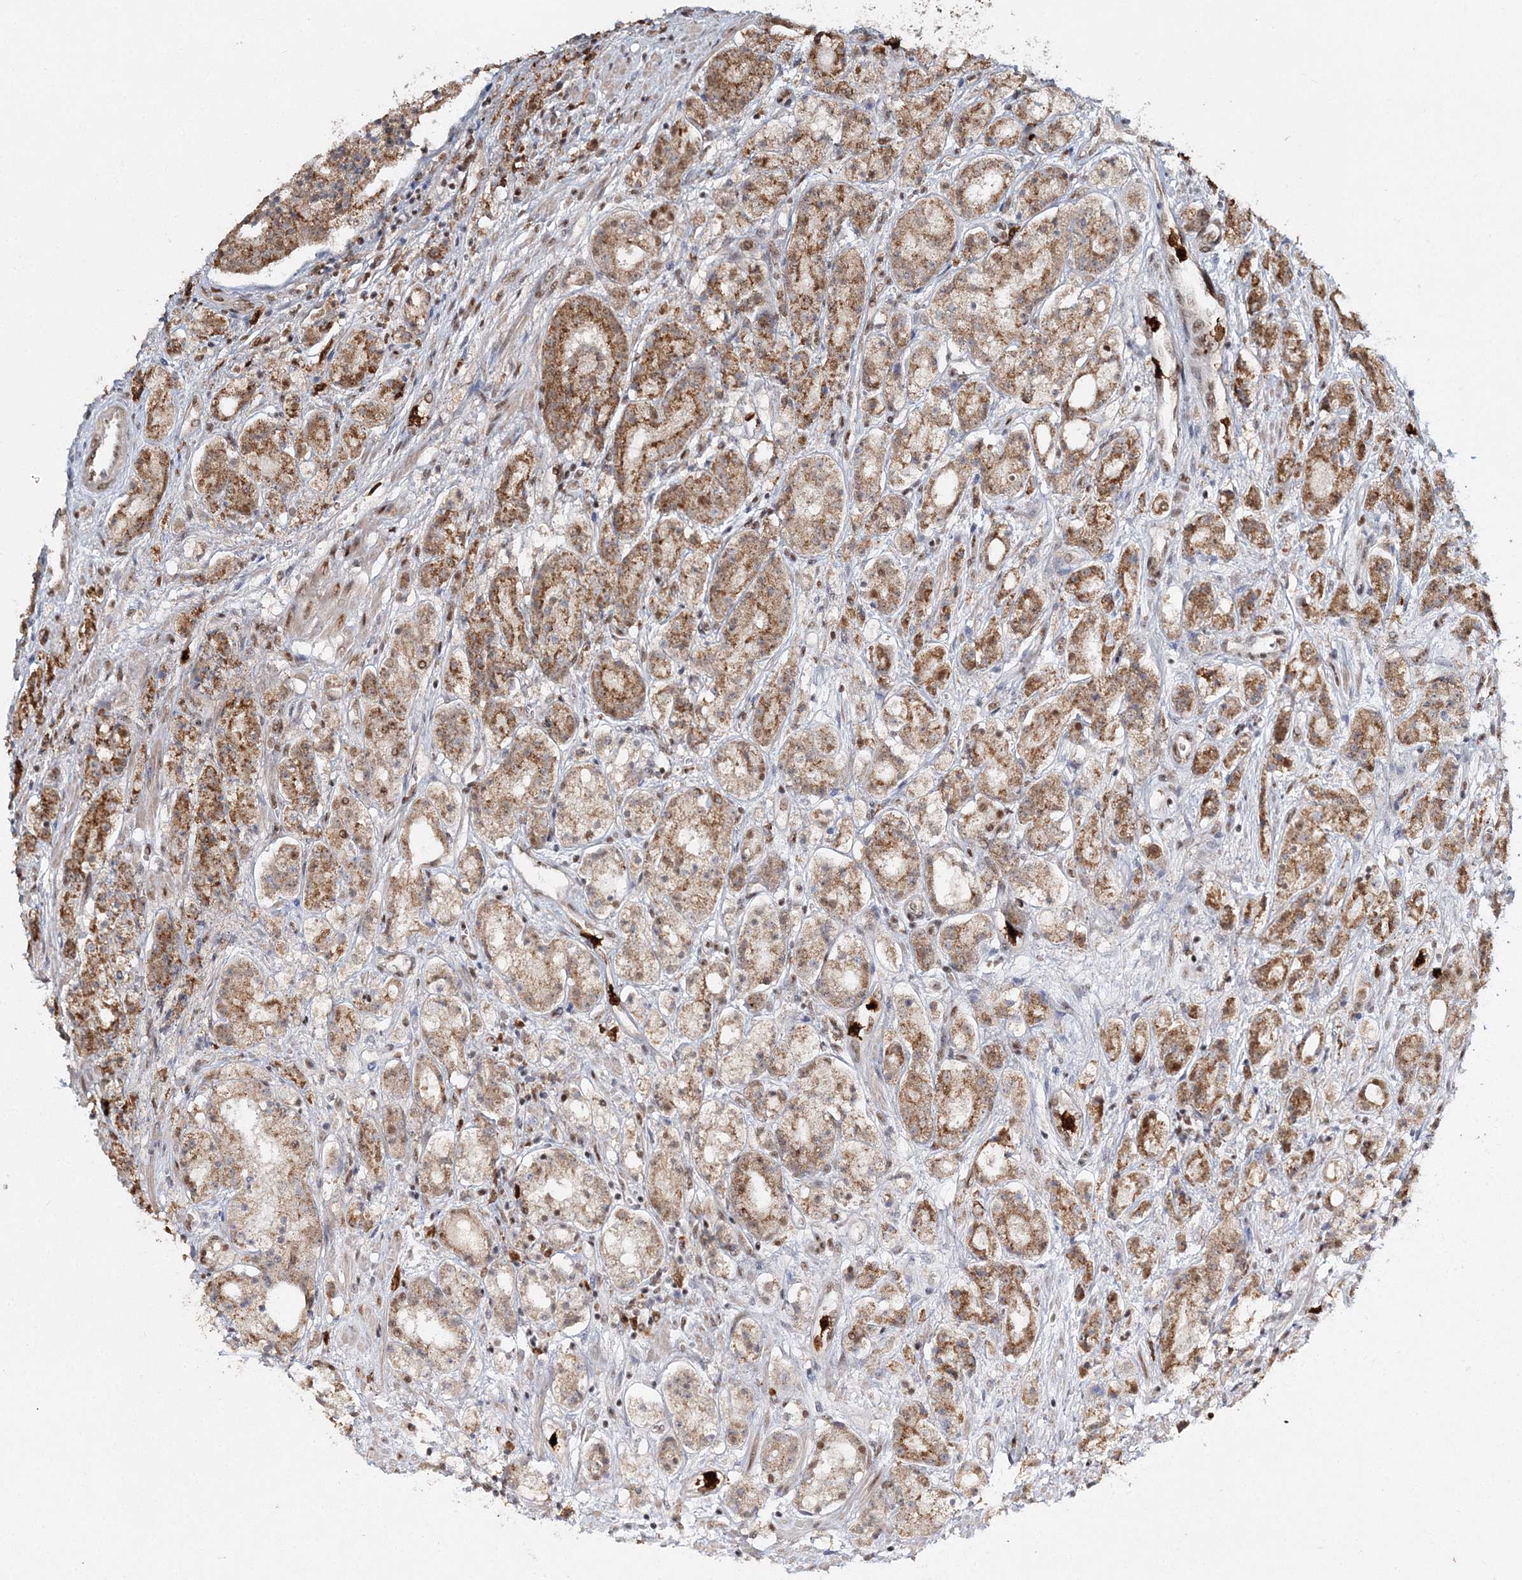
{"staining": {"intensity": "moderate", "quantity": ">75%", "location": "cytoplasmic/membranous"}, "tissue": "prostate cancer", "cell_type": "Tumor cells", "image_type": "cancer", "snomed": [{"axis": "morphology", "description": "Adenocarcinoma, High grade"}, {"axis": "topography", "description": "Prostate"}], "caption": "Brown immunohistochemical staining in prostate cancer demonstrates moderate cytoplasmic/membranous expression in about >75% of tumor cells.", "gene": "QRICH1", "patient": {"sex": "male", "age": 60}}